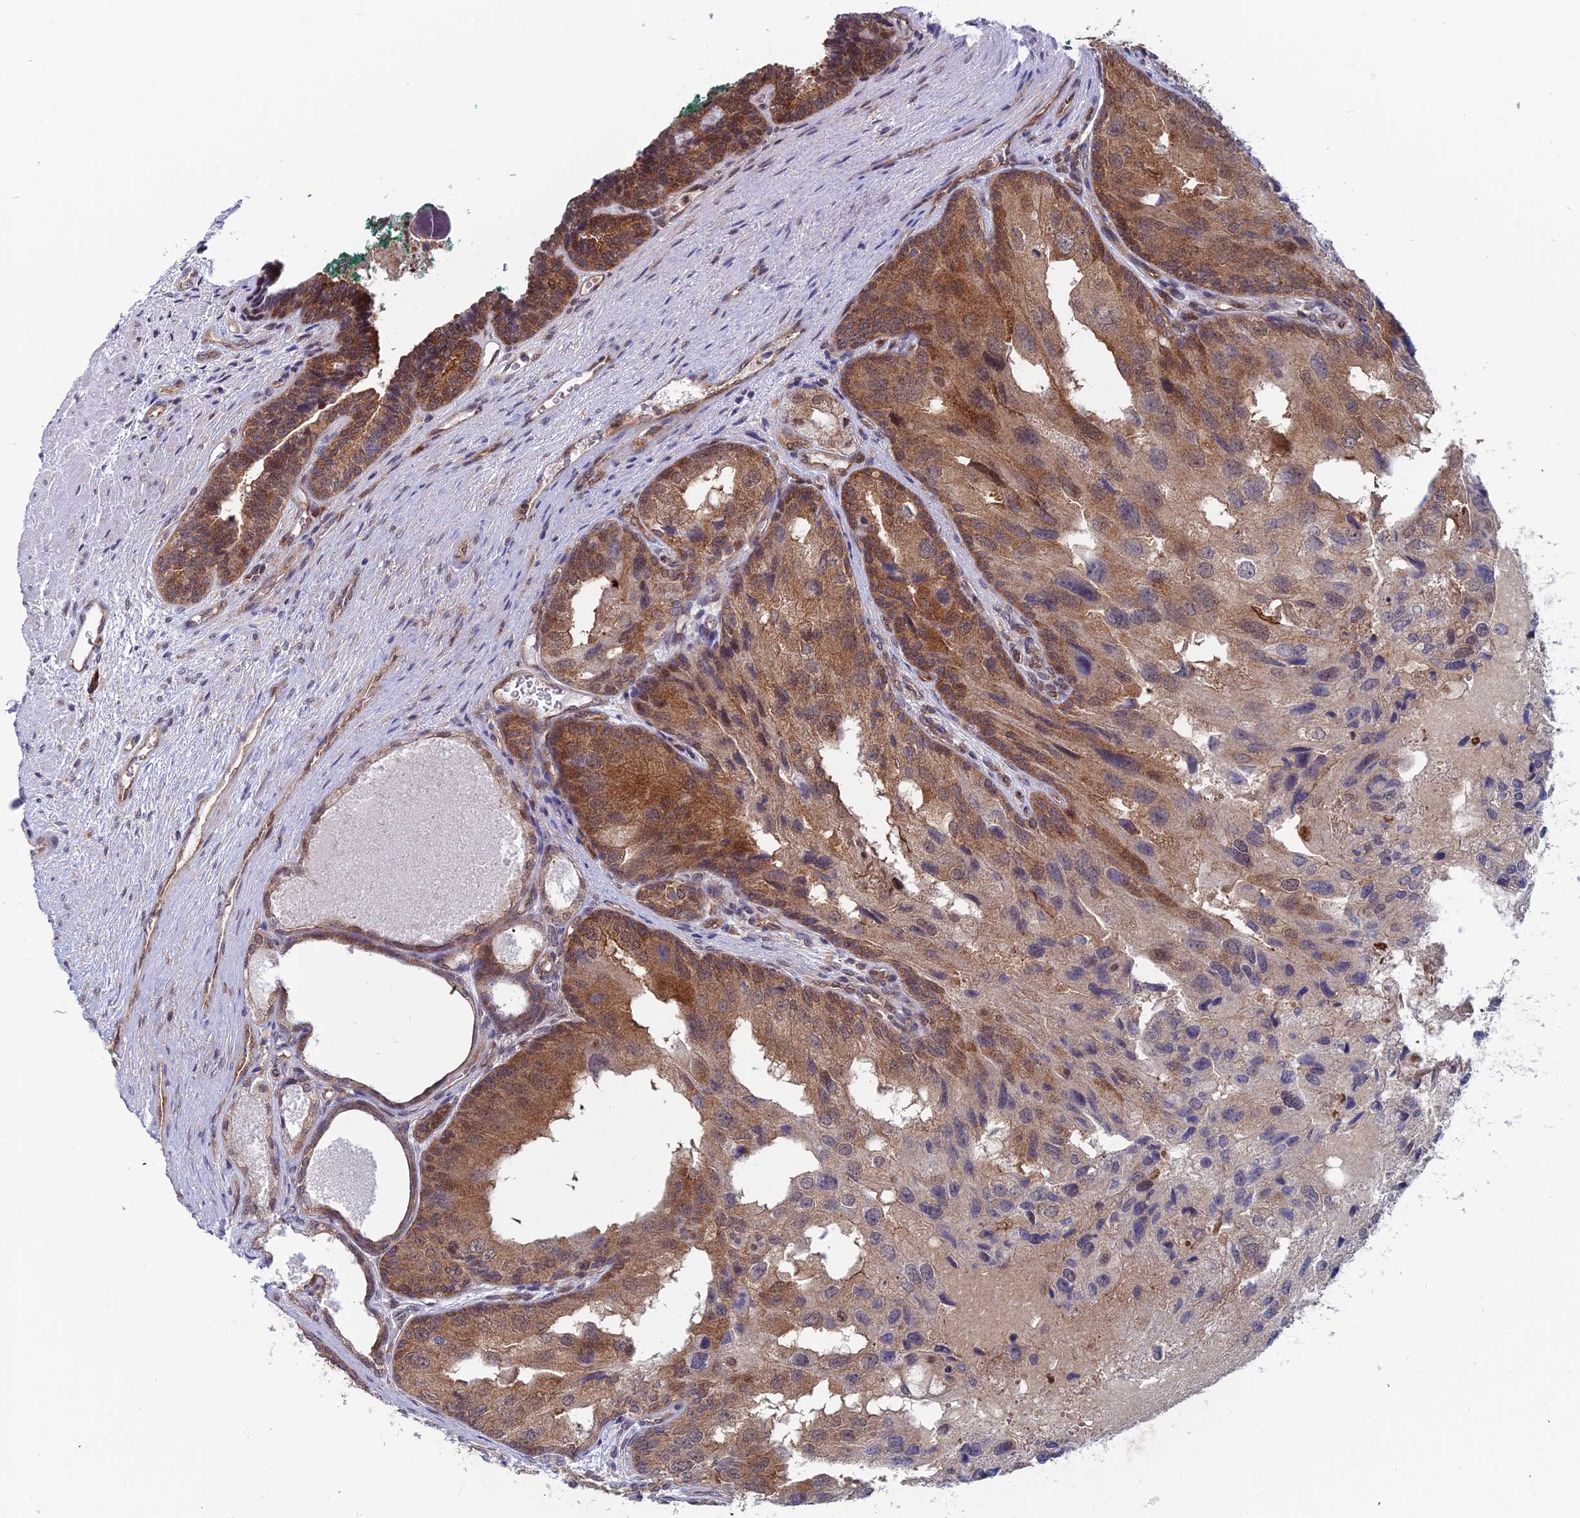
{"staining": {"intensity": "strong", "quantity": ">75%", "location": "cytoplasmic/membranous,nuclear"}, "tissue": "prostate cancer", "cell_type": "Tumor cells", "image_type": "cancer", "snomed": [{"axis": "morphology", "description": "Adenocarcinoma, High grade"}, {"axis": "topography", "description": "Prostate"}], "caption": "This is a photomicrograph of IHC staining of prostate cancer (adenocarcinoma (high-grade)), which shows strong staining in the cytoplasmic/membranous and nuclear of tumor cells.", "gene": "IGBP1", "patient": {"sex": "male", "age": 62}}